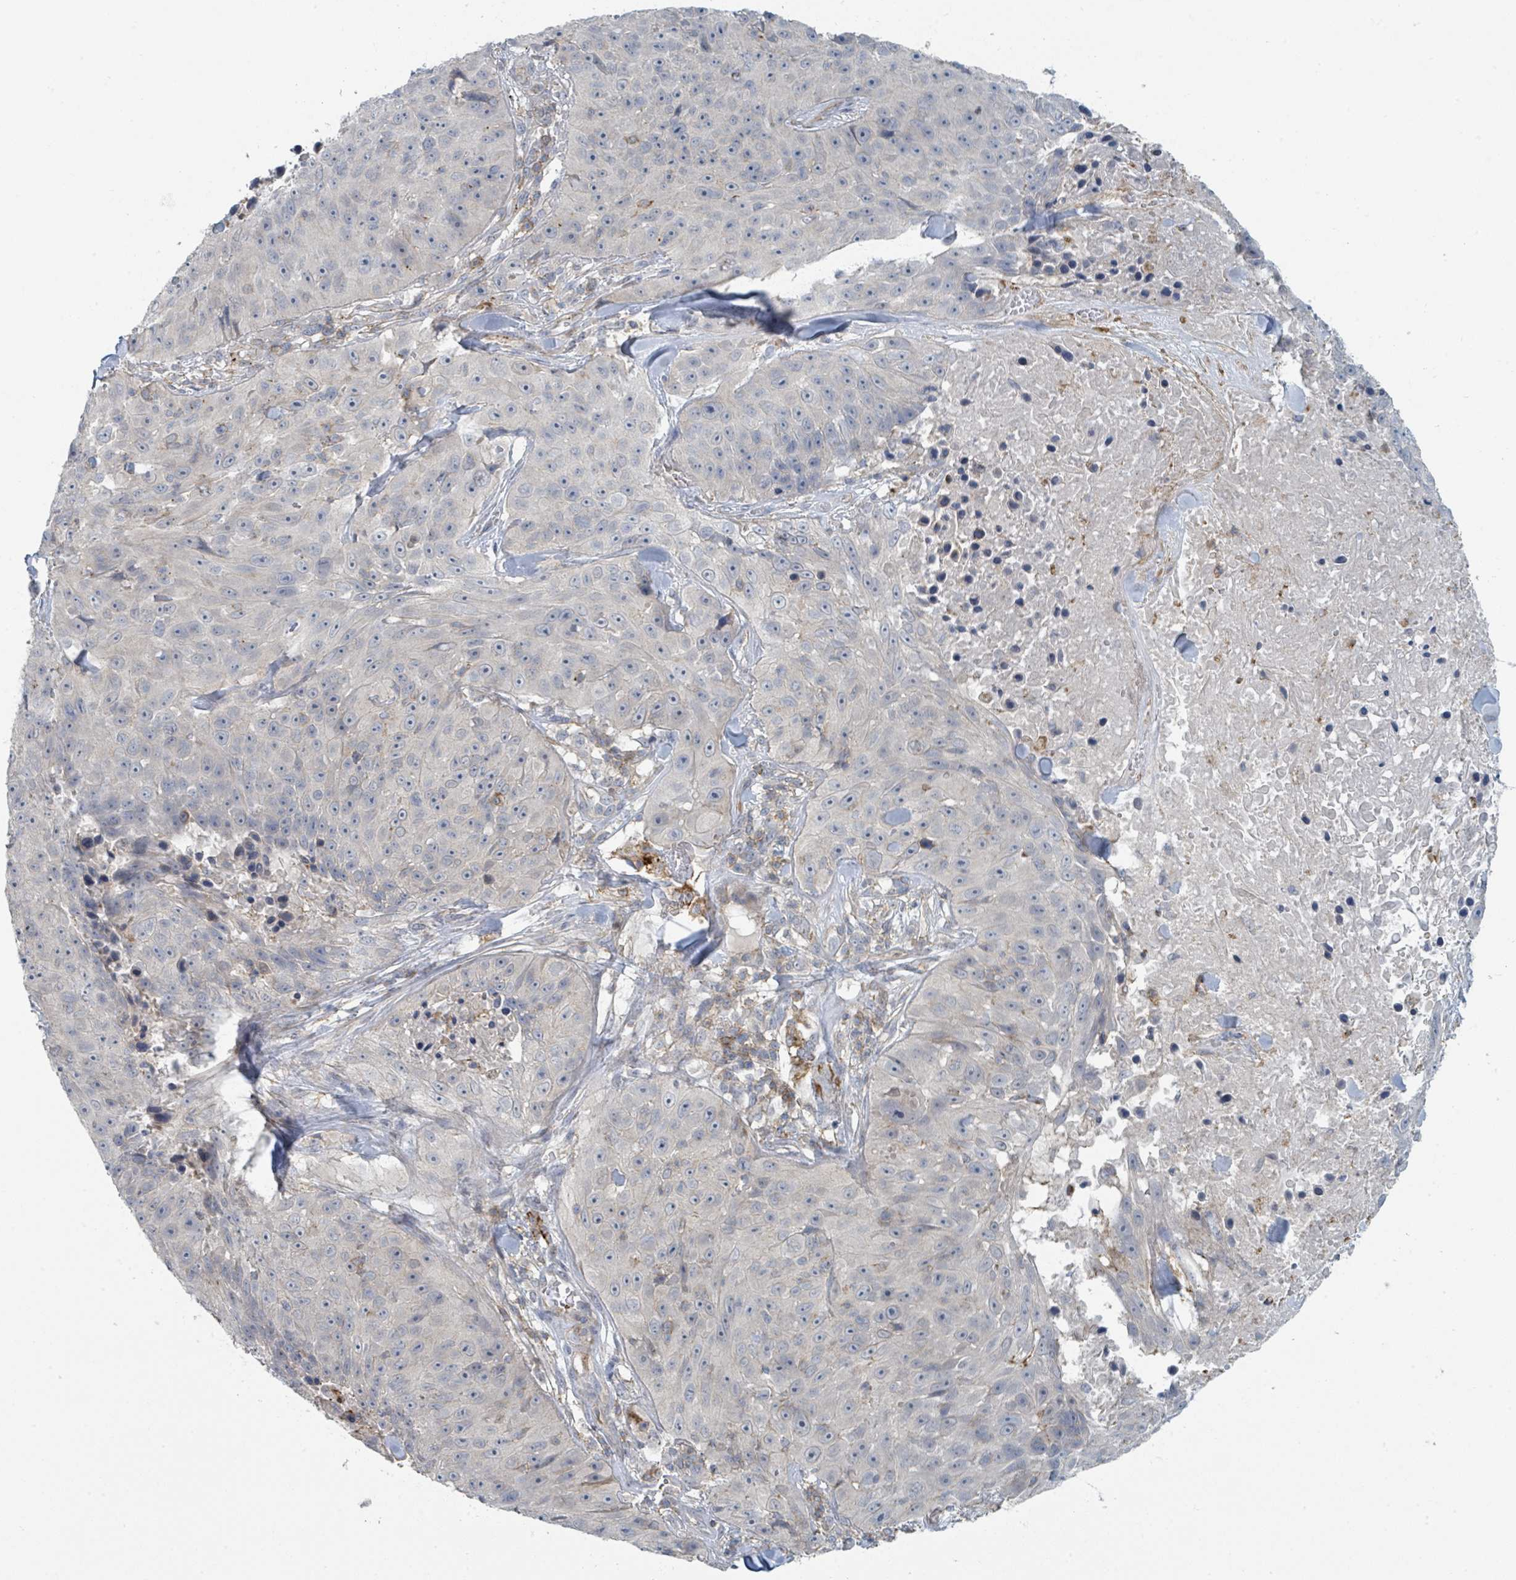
{"staining": {"intensity": "negative", "quantity": "none", "location": "none"}, "tissue": "skin cancer", "cell_type": "Tumor cells", "image_type": "cancer", "snomed": [{"axis": "morphology", "description": "Squamous cell carcinoma, NOS"}, {"axis": "topography", "description": "Skin"}], "caption": "High magnification brightfield microscopy of skin squamous cell carcinoma stained with DAB (3,3'-diaminobenzidine) (brown) and counterstained with hematoxylin (blue): tumor cells show no significant expression.", "gene": "LRRC42", "patient": {"sex": "female", "age": 87}}